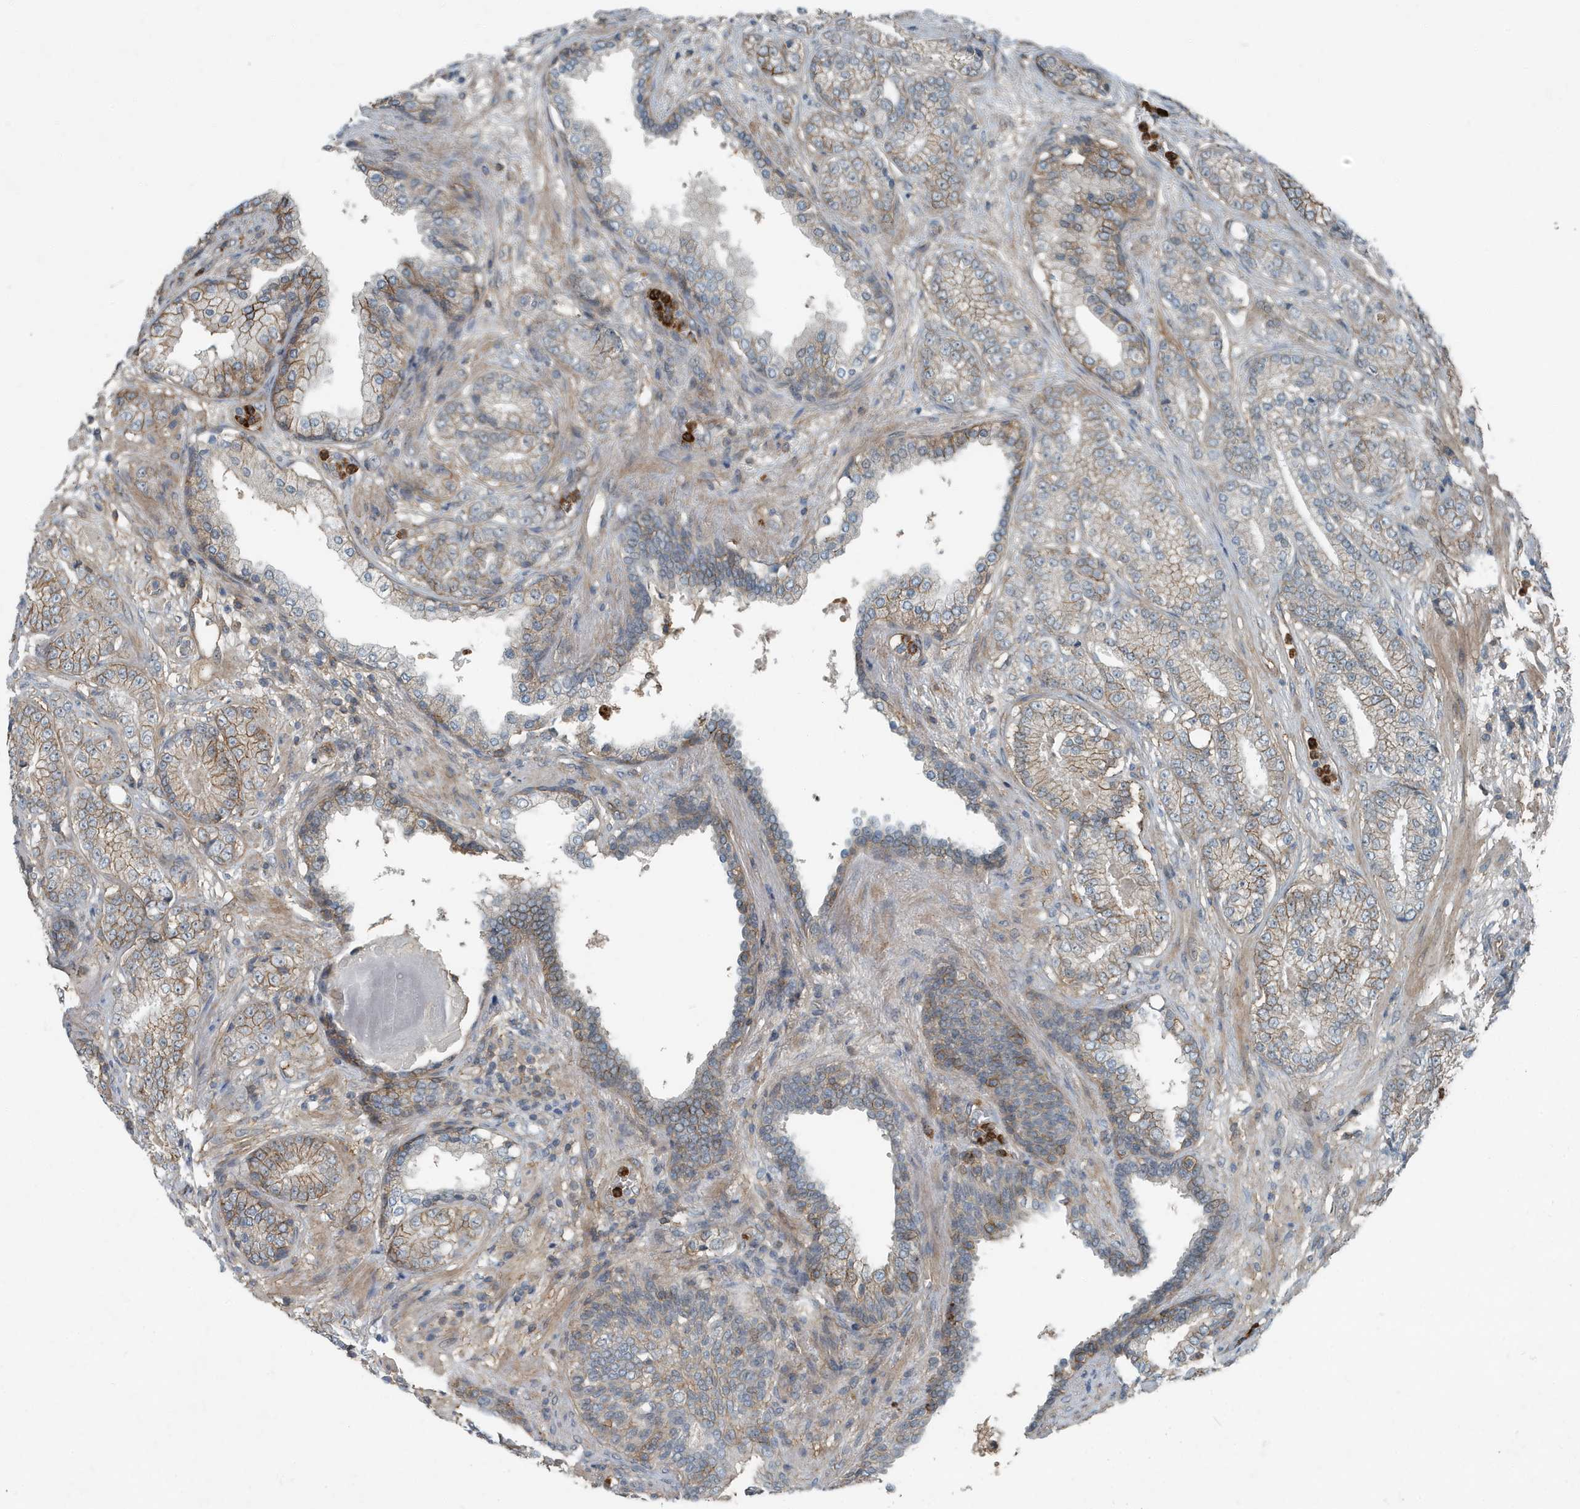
{"staining": {"intensity": "moderate", "quantity": "25%-75%", "location": "cytoplasmic/membranous"}, "tissue": "prostate cancer", "cell_type": "Tumor cells", "image_type": "cancer", "snomed": [{"axis": "morphology", "description": "Adenocarcinoma, High grade"}, {"axis": "topography", "description": "Prostate"}], "caption": "Moderate cytoplasmic/membranous protein positivity is appreciated in about 25%-75% of tumor cells in prostate adenocarcinoma (high-grade). (DAB = brown stain, brightfield microscopy at high magnification).", "gene": "DAPP1", "patient": {"sex": "male", "age": 61}}